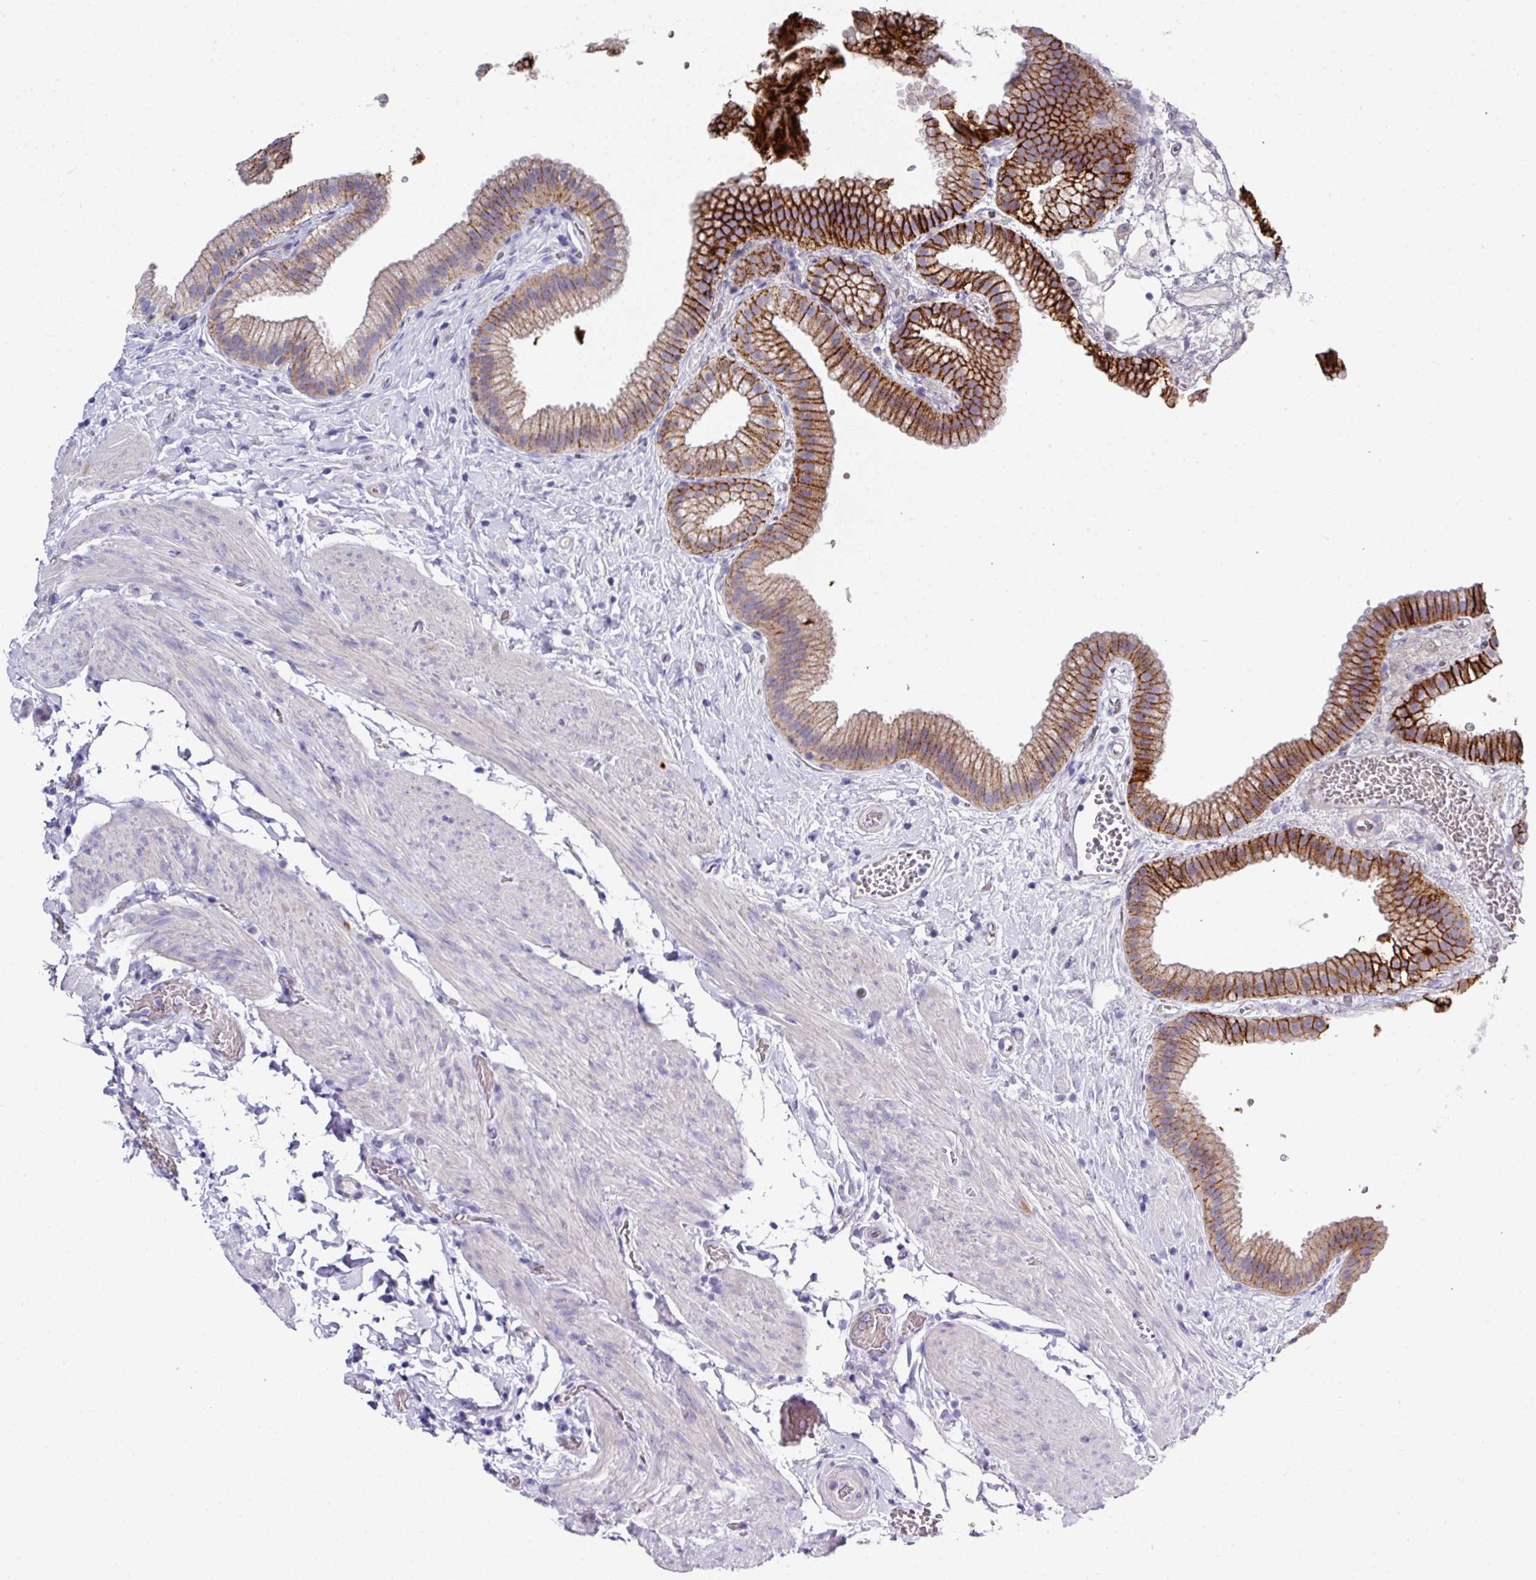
{"staining": {"intensity": "strong", "quantity": "25%-75%", "location": "cytoplasmic/membranous"}, "tissue": "gallbladder", "cell_type": "Glandular cells", "image_type": "normal", "snomed": [{"axis": "morphology", "description": "Normal tissue, NOS"}, {"axis": "topography", "description": "Gallbladder"}], "caption": "Immunohistochemical staining of unremarkable human gallbladder demonstrates high levels of strong cytoplasmic/membranous expression in about 25%-75% of glandular cells.", "gene": "CLDN1", "patient": {"sex": "female", "age": 63}}